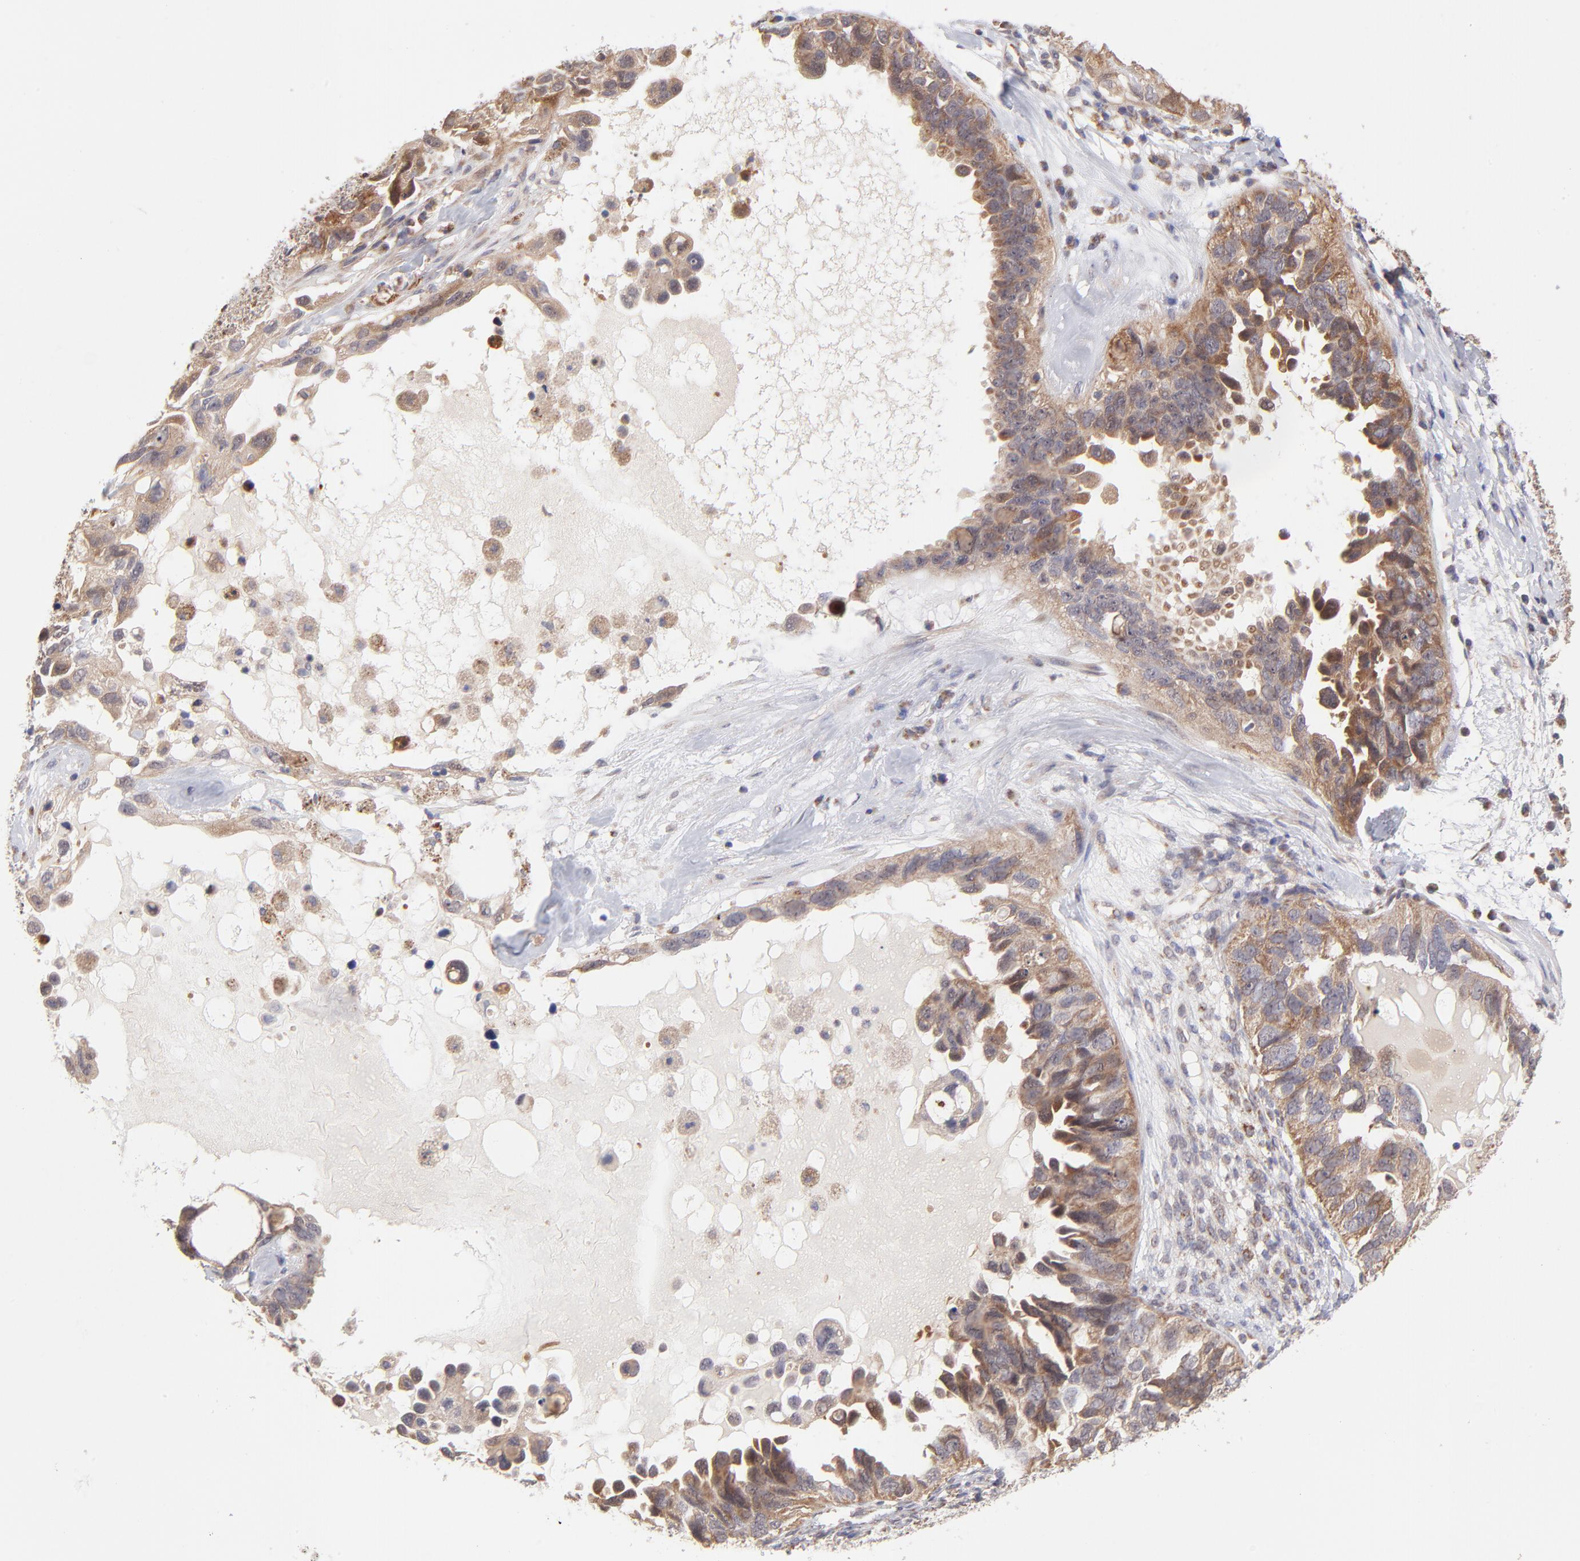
{"staining": {"intensity": "strong", "quantity": ">75%", "location": "cytoplasmic/membranous"}, "tissue": "ovarian cancer", "cell_type": "Tumor cells", "image_type": "cancer", "snomed": [{"axis": "morphology", "description": "Cystadenocarcinoma, serous, NOS"}, {"axis": "topography", "description": "Ovary"}], "caption": "Protein analysis of ovarian cancer tissue demonstrates strong cytoplasmic/membranous positivity in about >75% of tumor cells. (DAB IHC with brightfield microscopy, high magnification).", "gene": "UBE2H", "patient": {"sex": "female", "age": 82}}